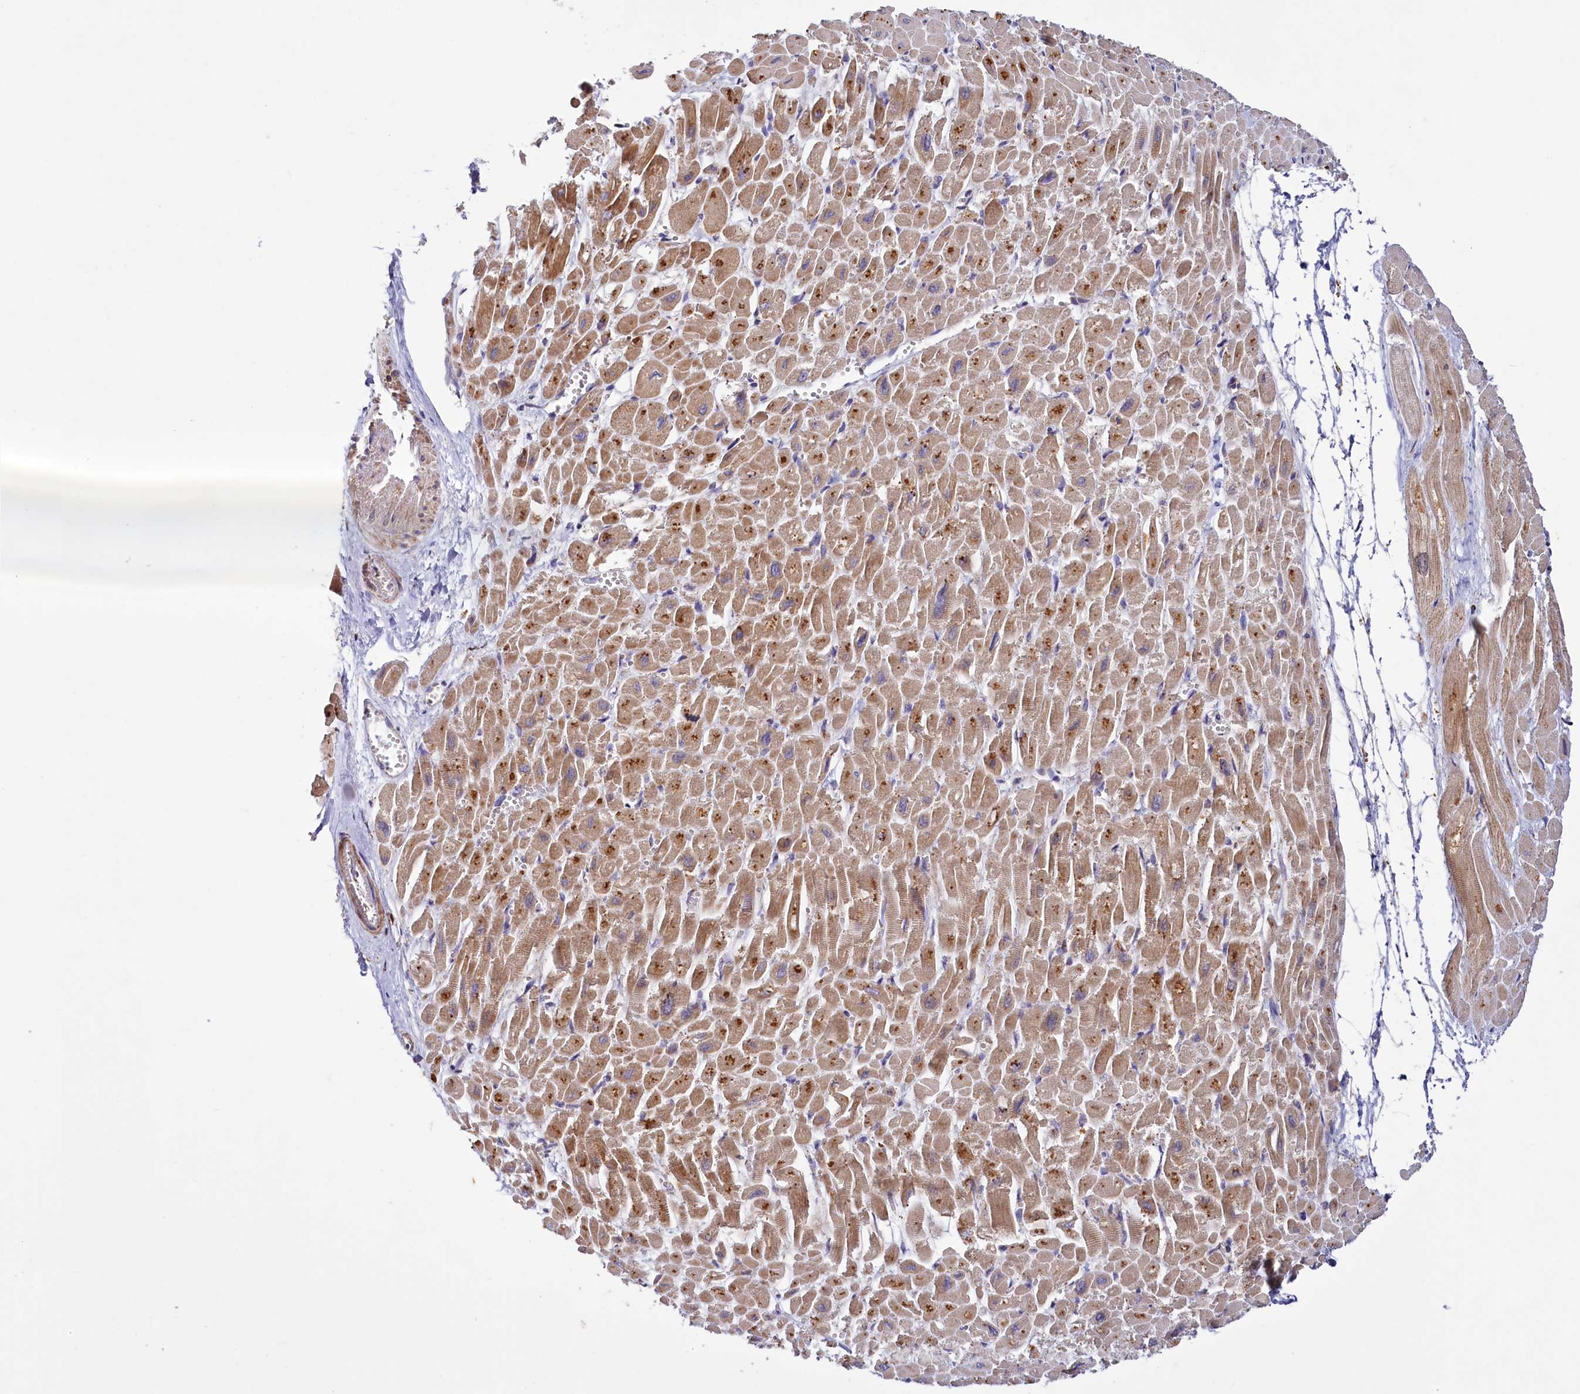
{"staining": {"intensity": "moderate", "quantity": ">75%", "location": "cytoplasmic/membranous"}, "tissue": "heart muscle", "cell_type": "Cardiomyocytes", "image_type": "normal", "snomed": [{"axis": "morphology", "description": "Normal tissue, NOS"}, {"axis": "topography", "description": "Heart"}], "caption": "Moderate cytoplasmic/membranous protein expression is appreciated in approximately >75% of cardiomyocytes in heart muscle.", "gene": "DYNC2H1", "patient": {"sex": "male", "age": 54}}